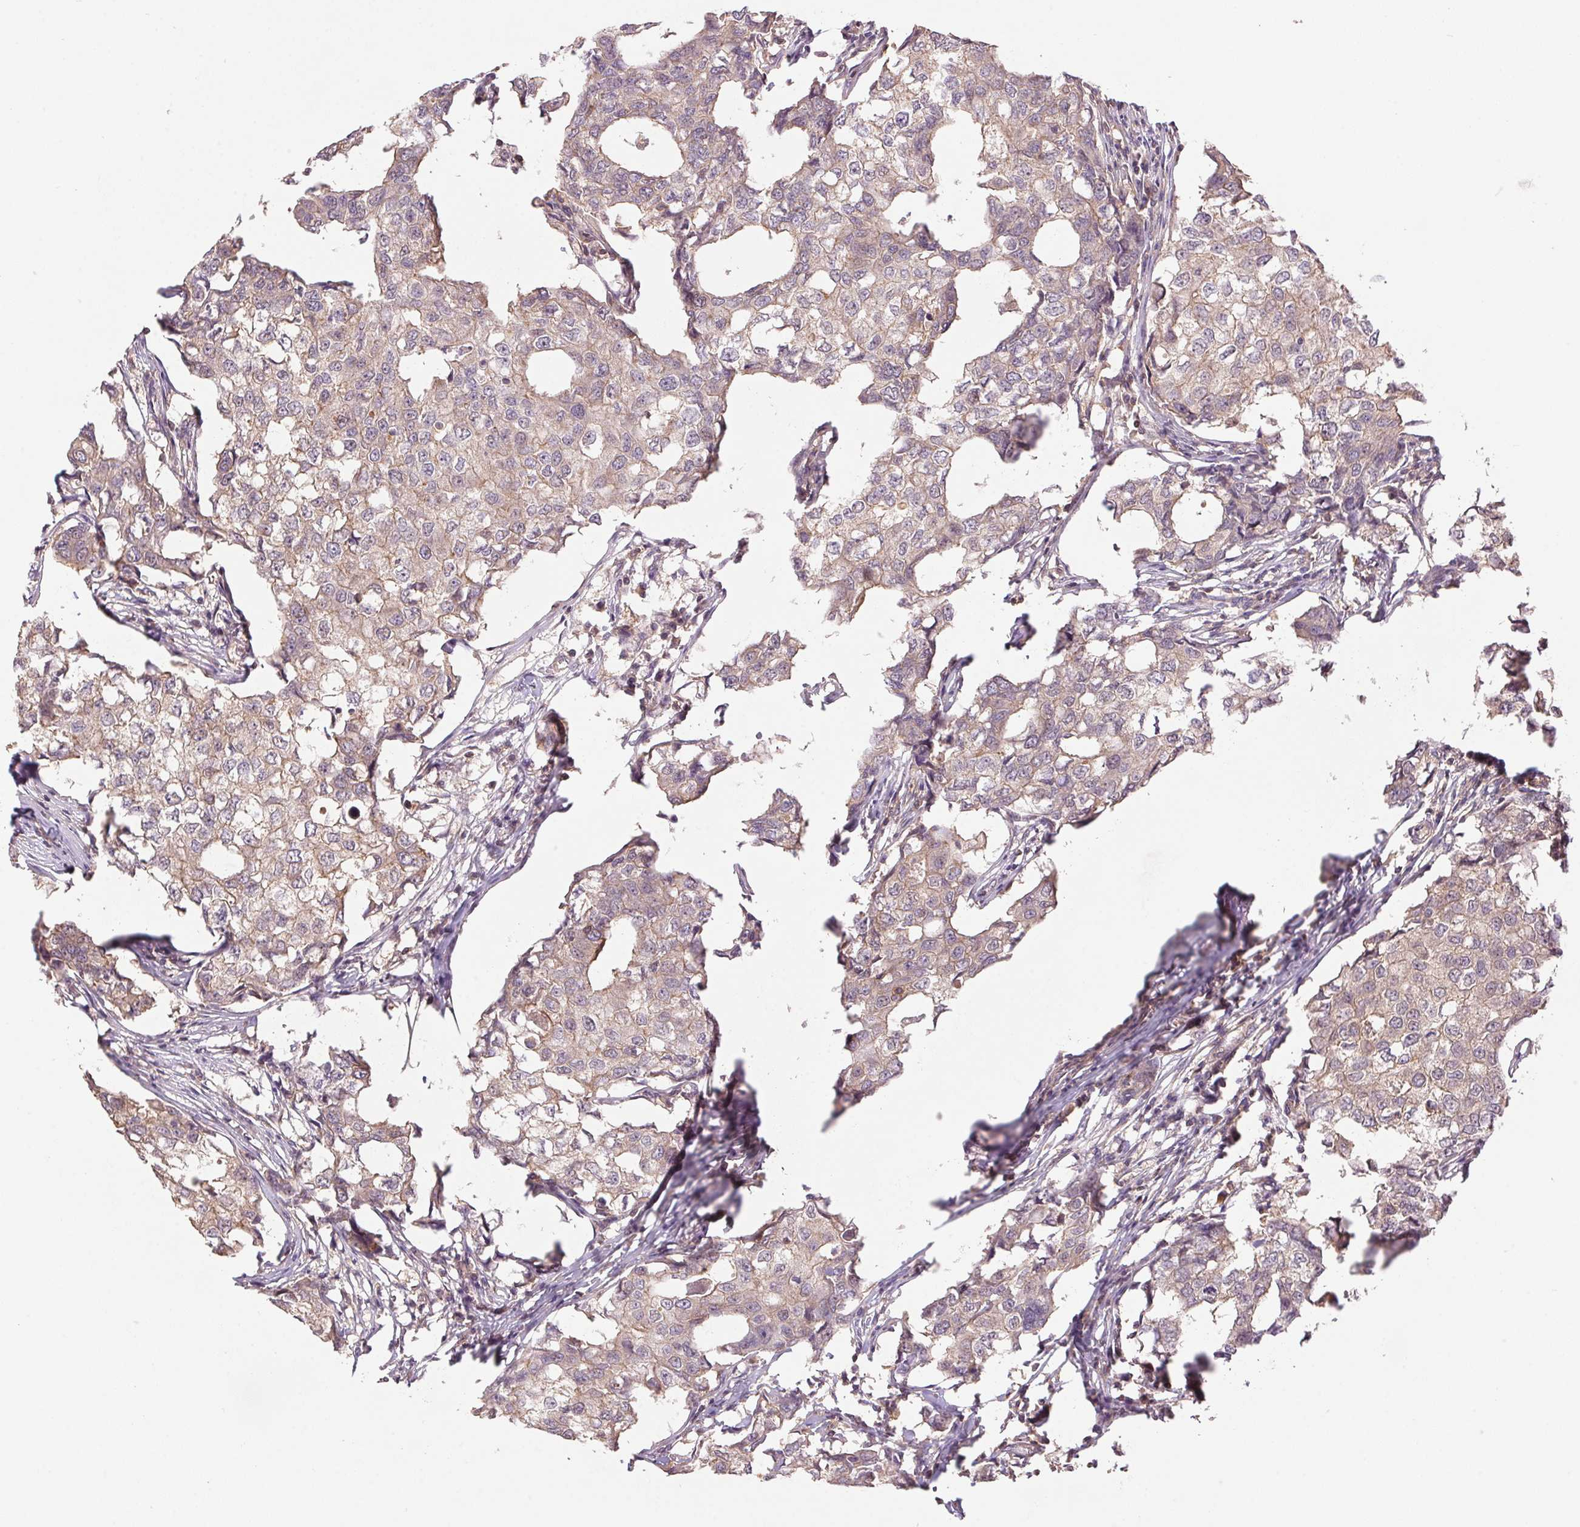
{"staining": {"intensity": "moderate", "quantity": "25%-75%", "location": "cytoplasmic/membranous"}, "tissue": "breast cancer", "cell_type": "Tumor cells", "image_type": "cancer", "snomed": [{"axis": "morphology", "description": "Duct carcinoma"}, {"axis": "topography", "description": "Breast"}], "caption": "Immunohistochemical staining of human breast cancer reveals medium levels of moderate cytoplasmic/membranous positivity in about 25%-75% of tumor cells. The staining was performed using DAB (3,3'-diaminobenzidine) to visualize the protein expression in brown, while the nuclei were stained in blue with hematoxylin (Magnification: 20x).", "gene": "TUBA3D", "patient": {"sex": "female", "age": 27}}